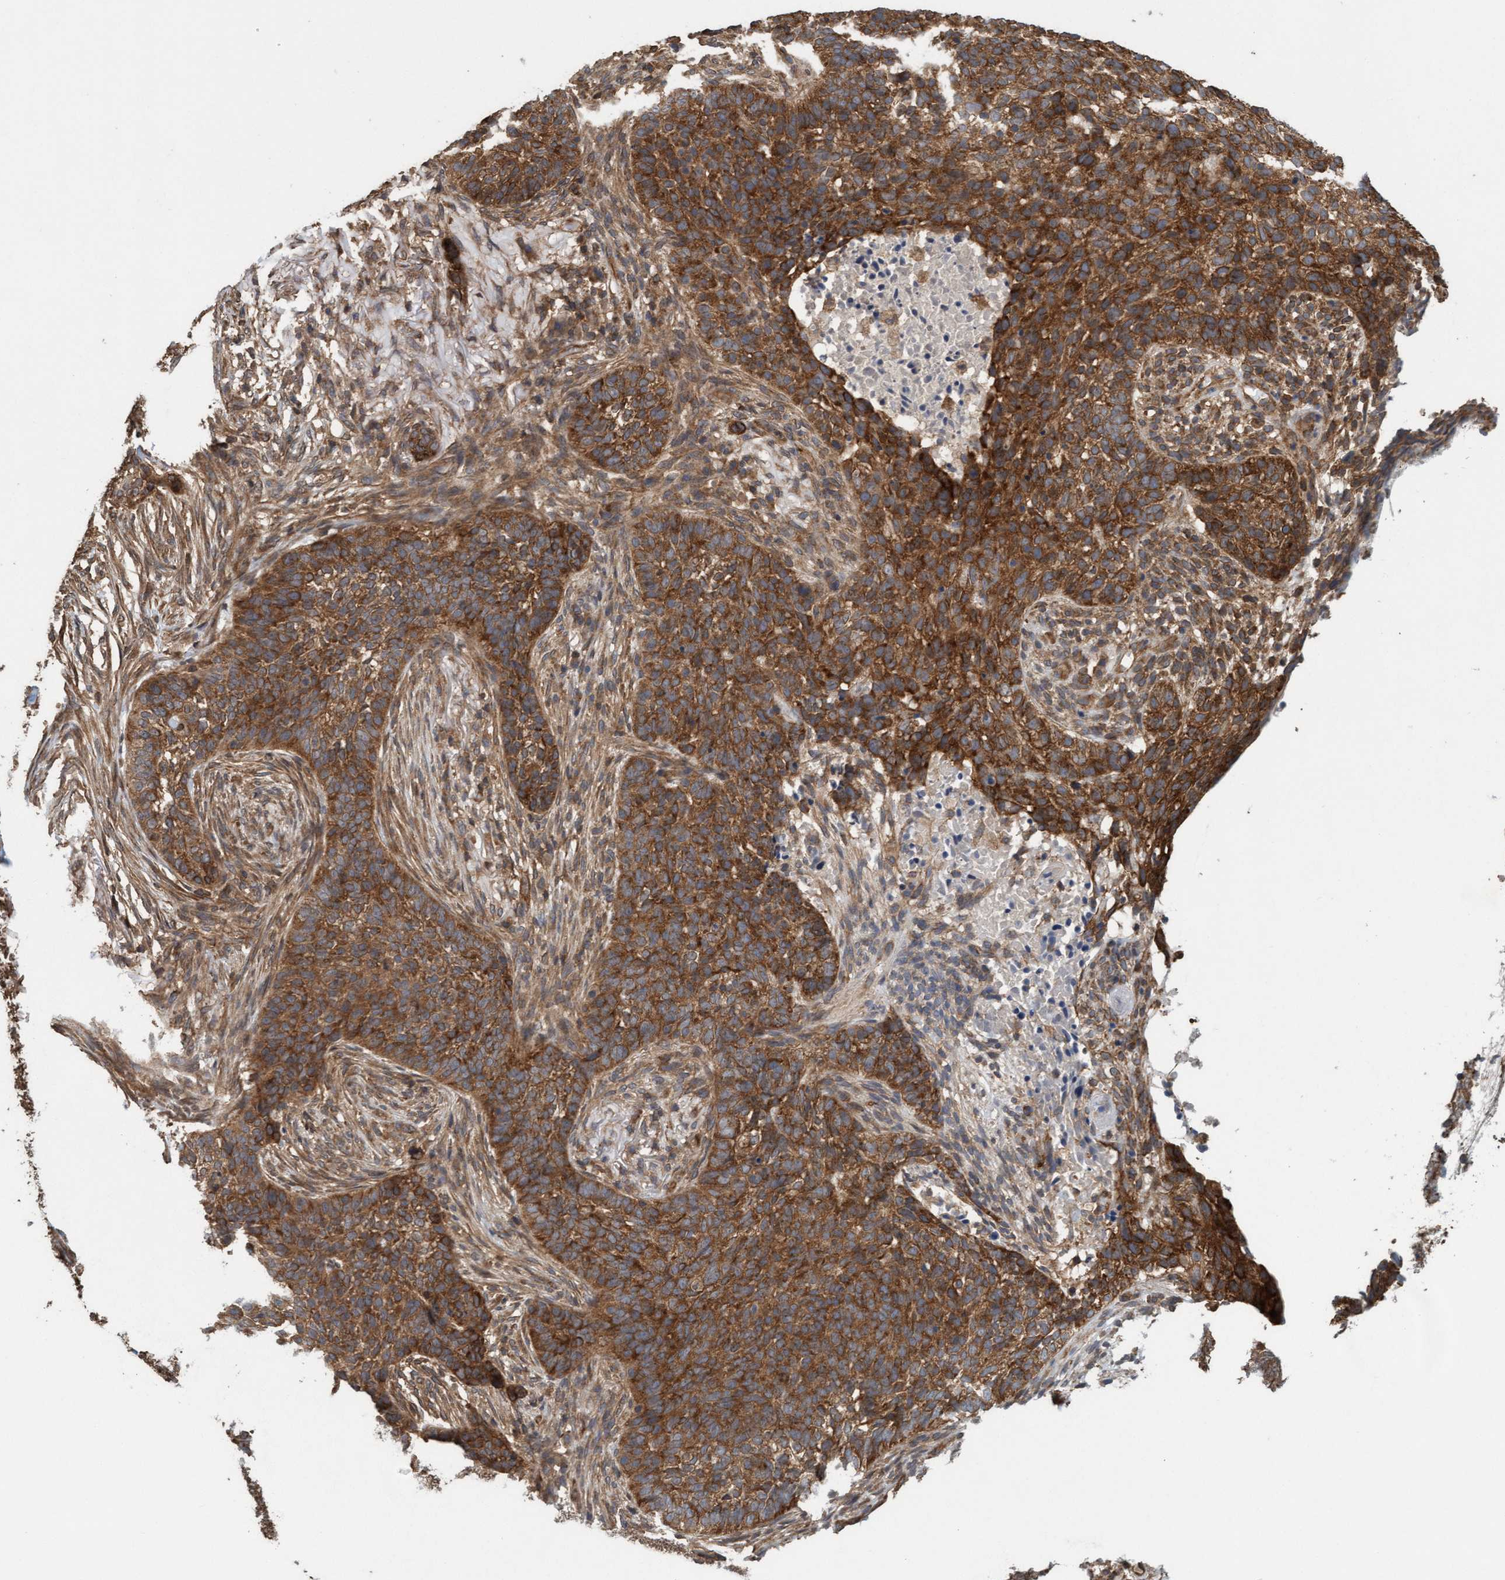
{"staining": {"intensity": "strong", "quantity": ">75%", "location": "cytoplasmic/membranous"}, "tissue": "skin cancer", "cell_type": "Tumor cells", "image_type": "cancer", "snomed": [{"axis": "morphology", "description": "Basal cell carcinoma"}, {"axis": "topography", "description": "Skin"}], "caption": "Skin cancer (basal cell carcinoma) was stained to show a protein in brown. There is high levels of strong cytoplasmic/membranous positivity in about >75% of tumor cells. (Stains: DAB in brown, nuclei in blue, Microscopy: brightfield microscopy at high magnification).", "gene": "FXR2", "patient": {"sex": "male", "age": 85}}